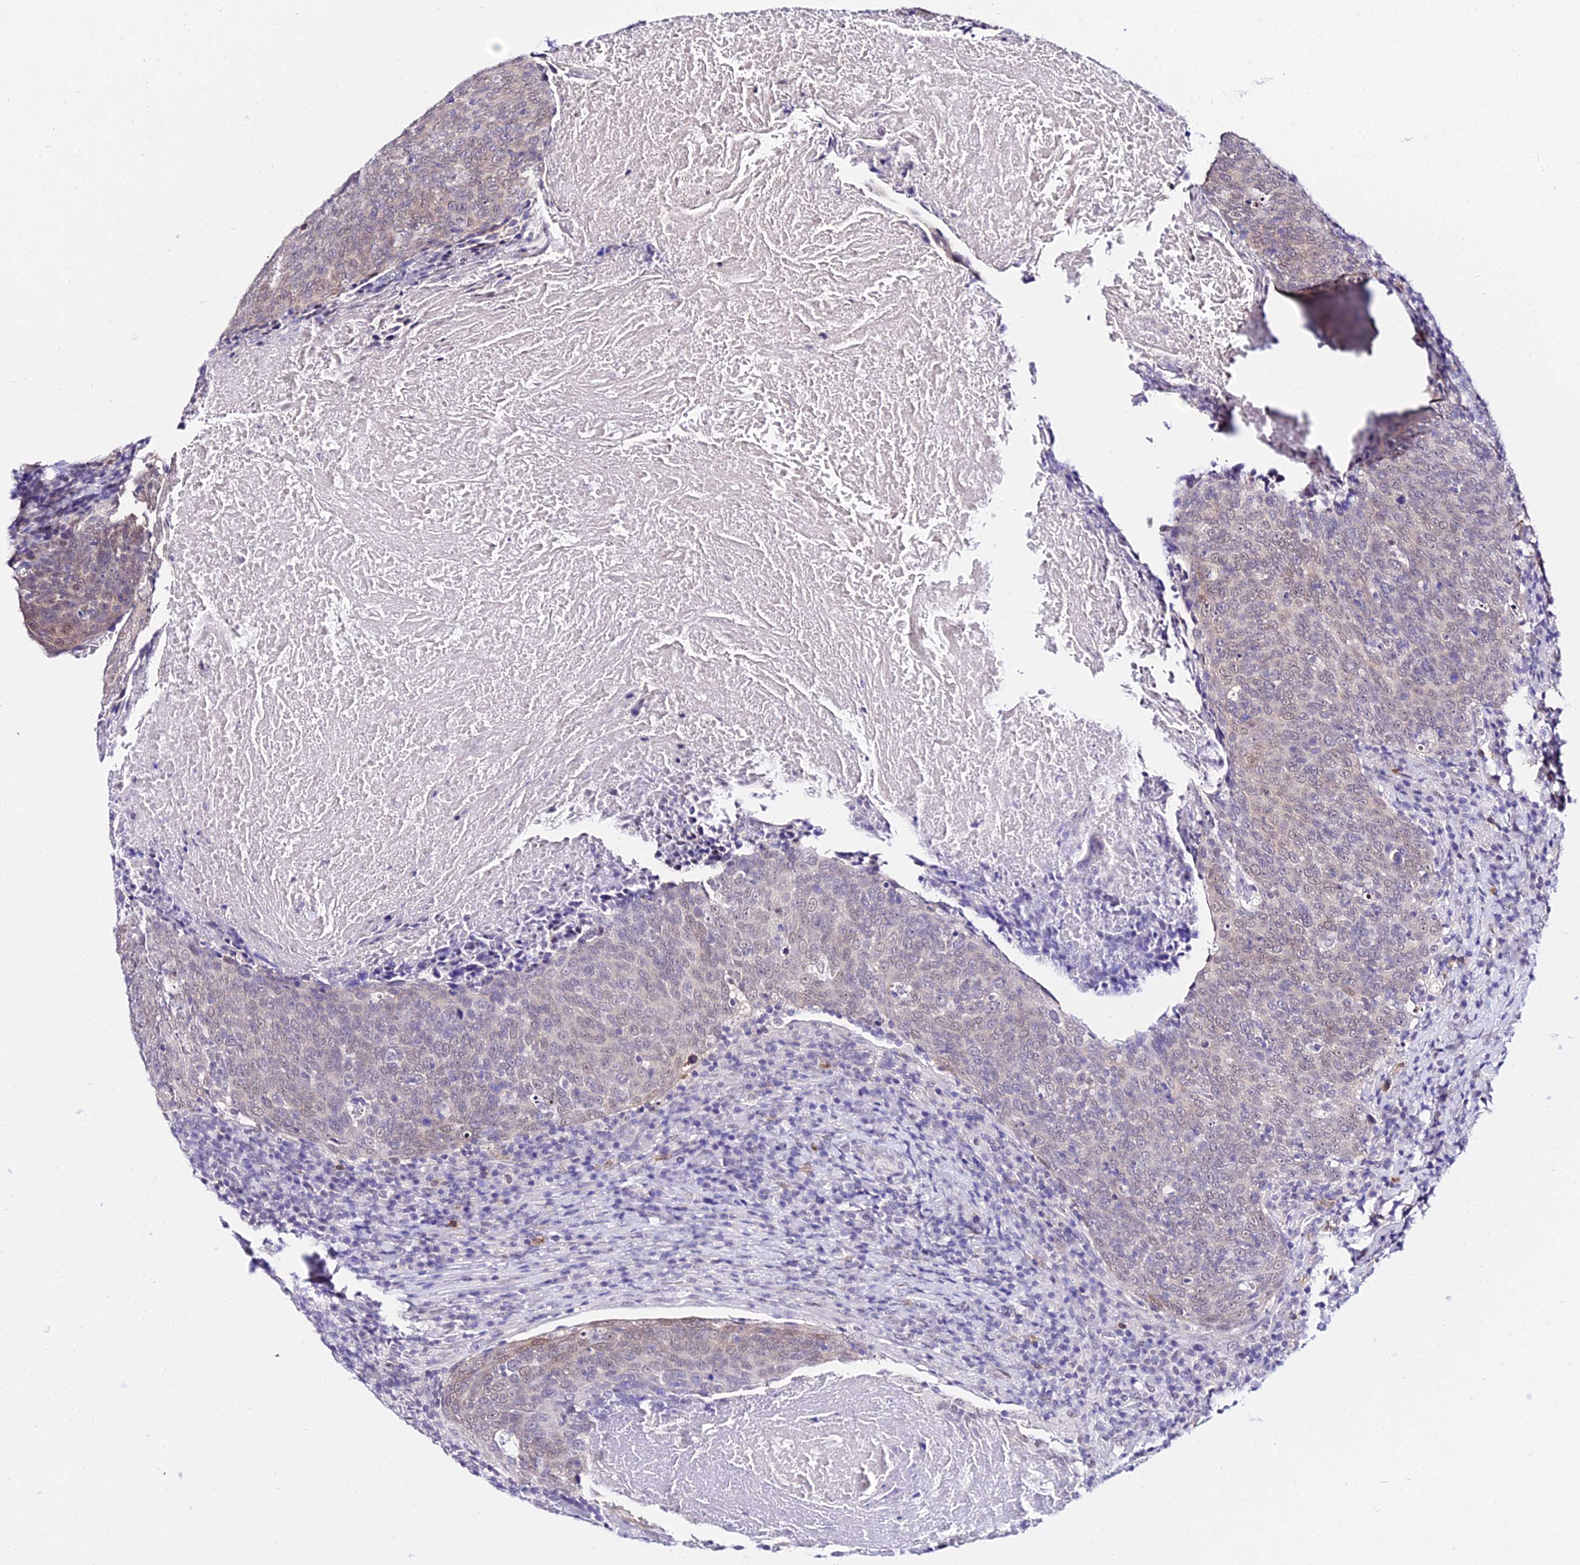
{"staining": {"intensity": "weak", "quantity": "<25%", "location": "nuclear"}, "tissue": "head and neck cancer", "cell_type": "Tumor cells", "image_type": "cancer", "snomed": [{"axis": "morphology", "description": "Squamous cell carcinoma, NOS"}, {"axis": "morphology", "description": "Squamous cell carcinoma, metastatic, NOS"}, {"axis": "topography", "description": "Lymph node"}, {"axis": "topography", "description": "Head-Neck"}], "caption": "Tumor cells are negative for brown protein staining in head and neck cancer.", "gene": "POLR2I", "patient": {"sex": "male", "age": 62}}